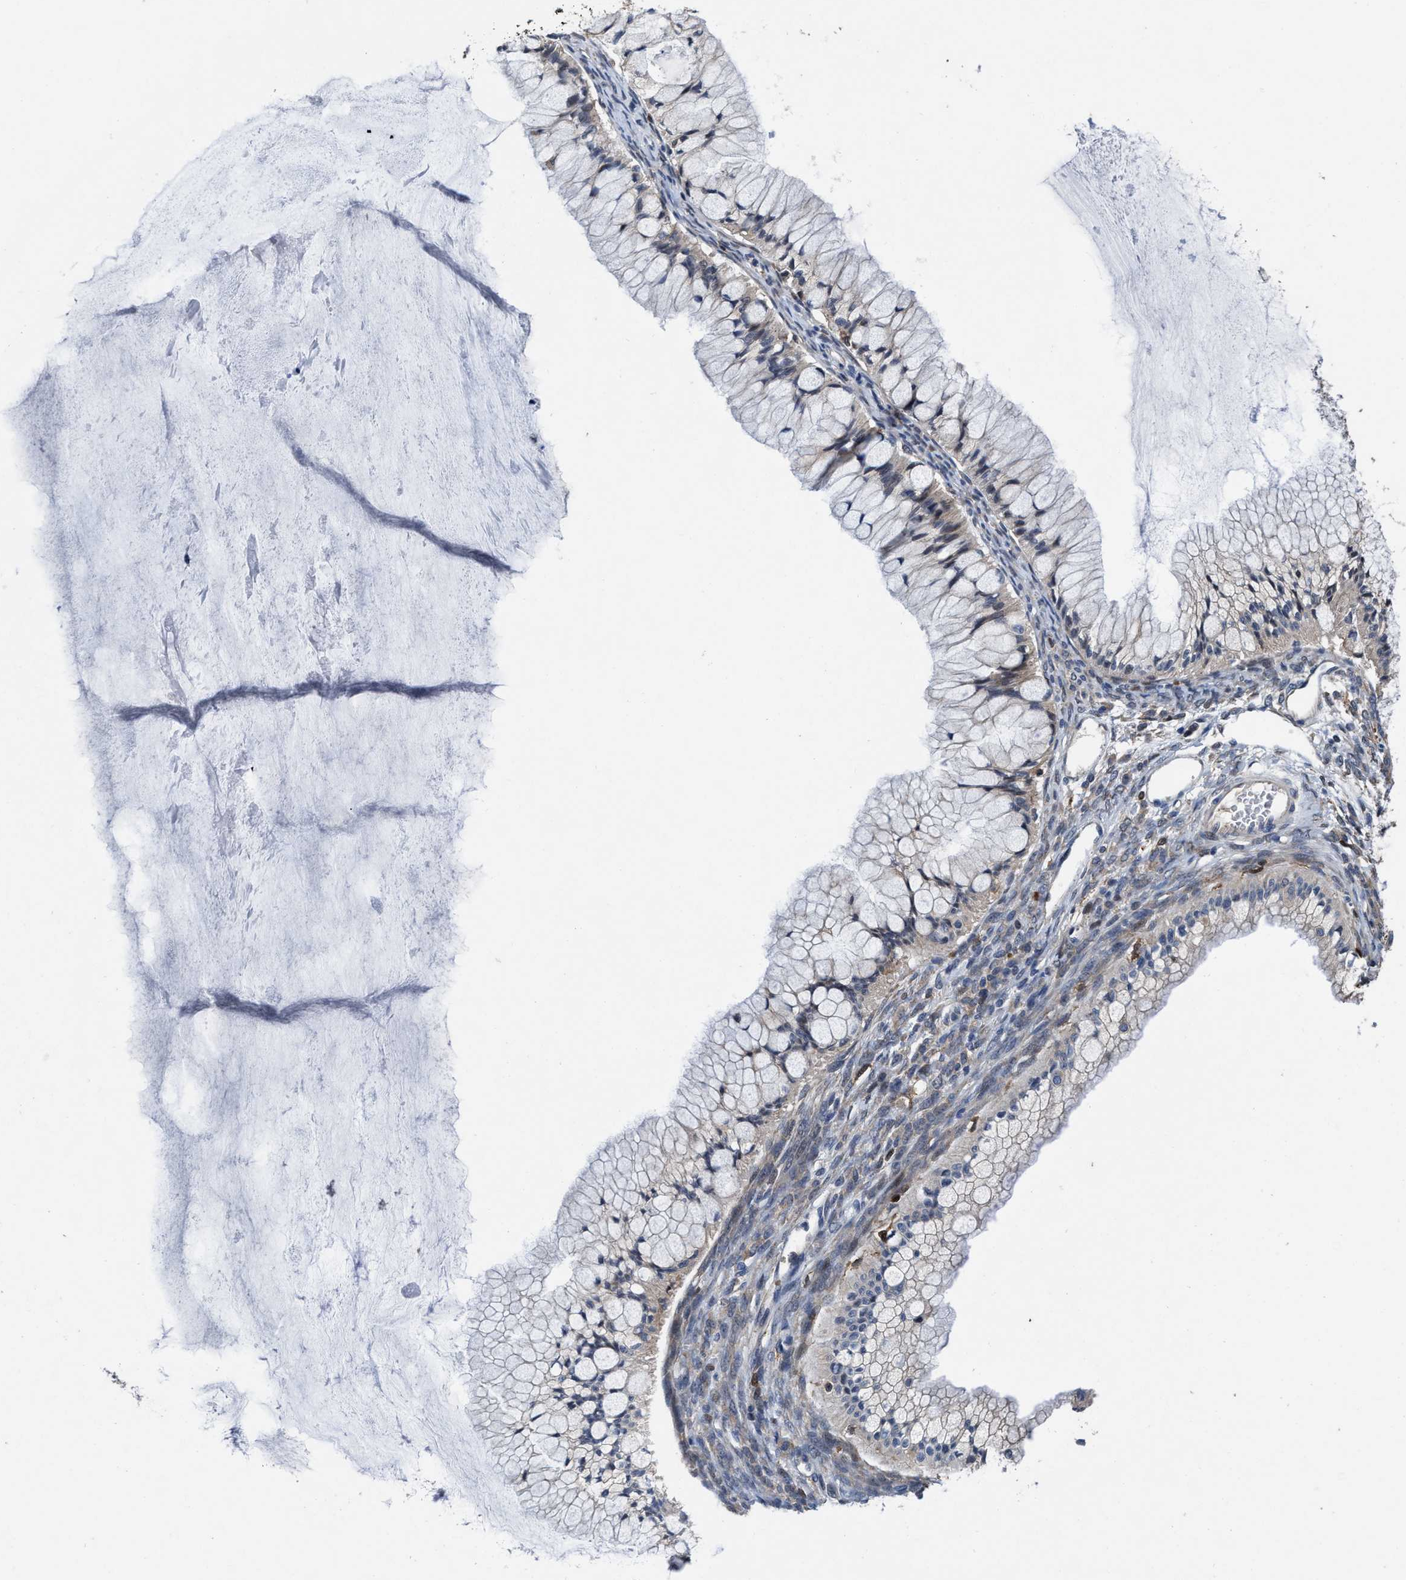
{"staining": {"intensity": "negative", "quantity": "none", "location": "none"}, "tissue": "ovarian cancer", "cell_type": "Tumor cells", "image_type": "cancer", "snomed": [{"axis": "morphology", "description": "Cystadenocarcinoma, mucinous, NOS"}, {"axis": "topography", "description": "Ovary"}], "caption": "Tumor cells show no significant protein positivity in ovarian mucinous cystadenocarcinoma. The staining is performed using DAB brown chromogen with nuclei counter-stained in using hematoxylin.", "gene": "RGS10", "patient": {"sex": "female", "age": 57}}